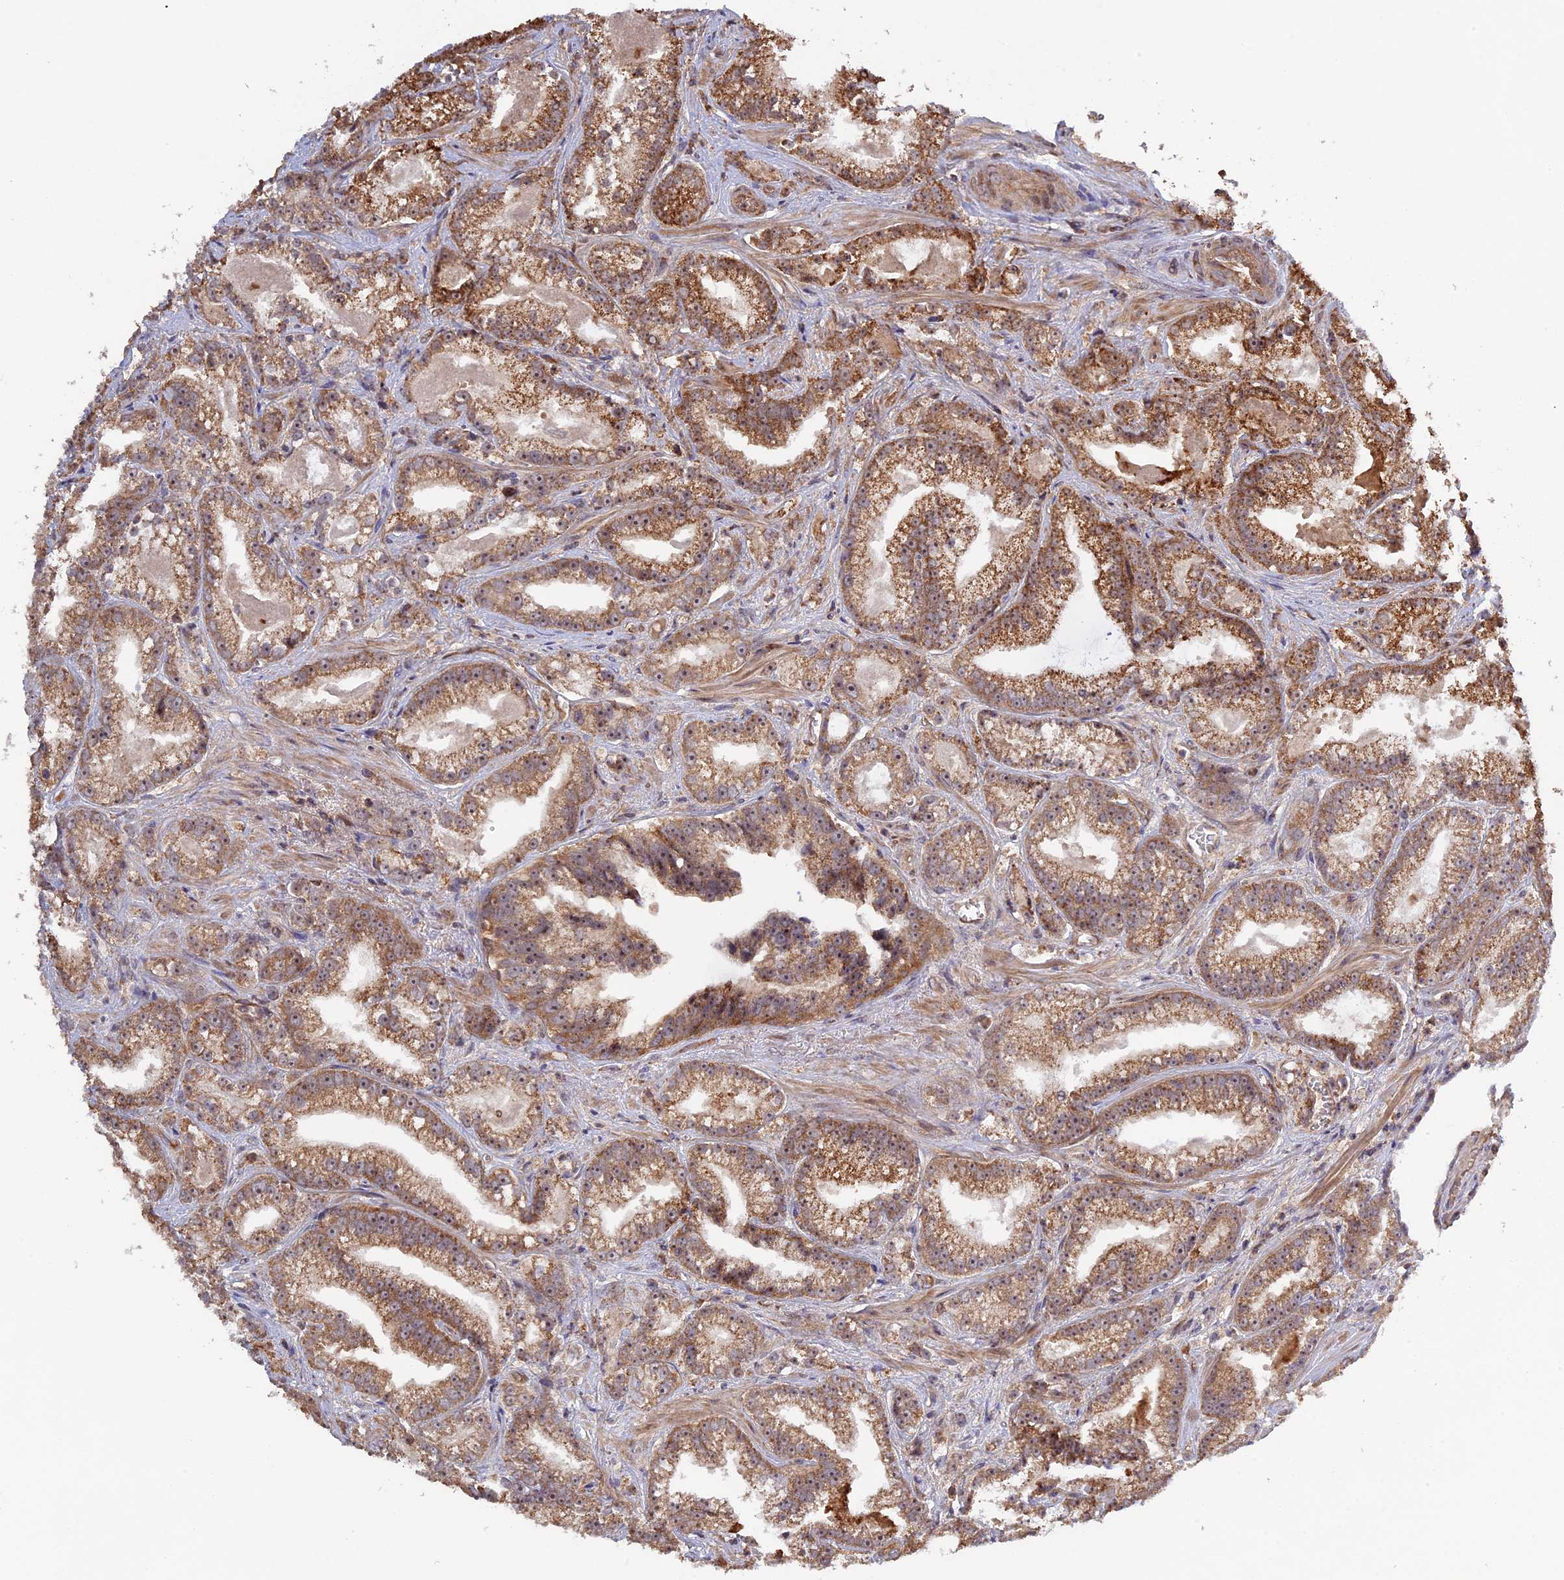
{"staining": {"intensity": "moderate", "quantity": ">75%", "location": "cytoplasmic/membranous"}, "tissue": "prostate cancer", "cell_type": "Tumor cells", "image_type": "cancer", "snomed": [{"axis": "morphology", "description": "Adenocarcinoma, High grade"}, {"axis": "topography", "description": "Prostate and seminal vesicle, NOS"}], "caption": "Immunohistochemical staining of prostate cancer exhibits medium levels of moderate cytoplasmic/membranous protein expression in approximately >75% of tumor cells. (DAB IHC with brightfield microscopy, high magnification).", "gene": "FERMT1", "patient": {"sex": "male", "age": 67}}